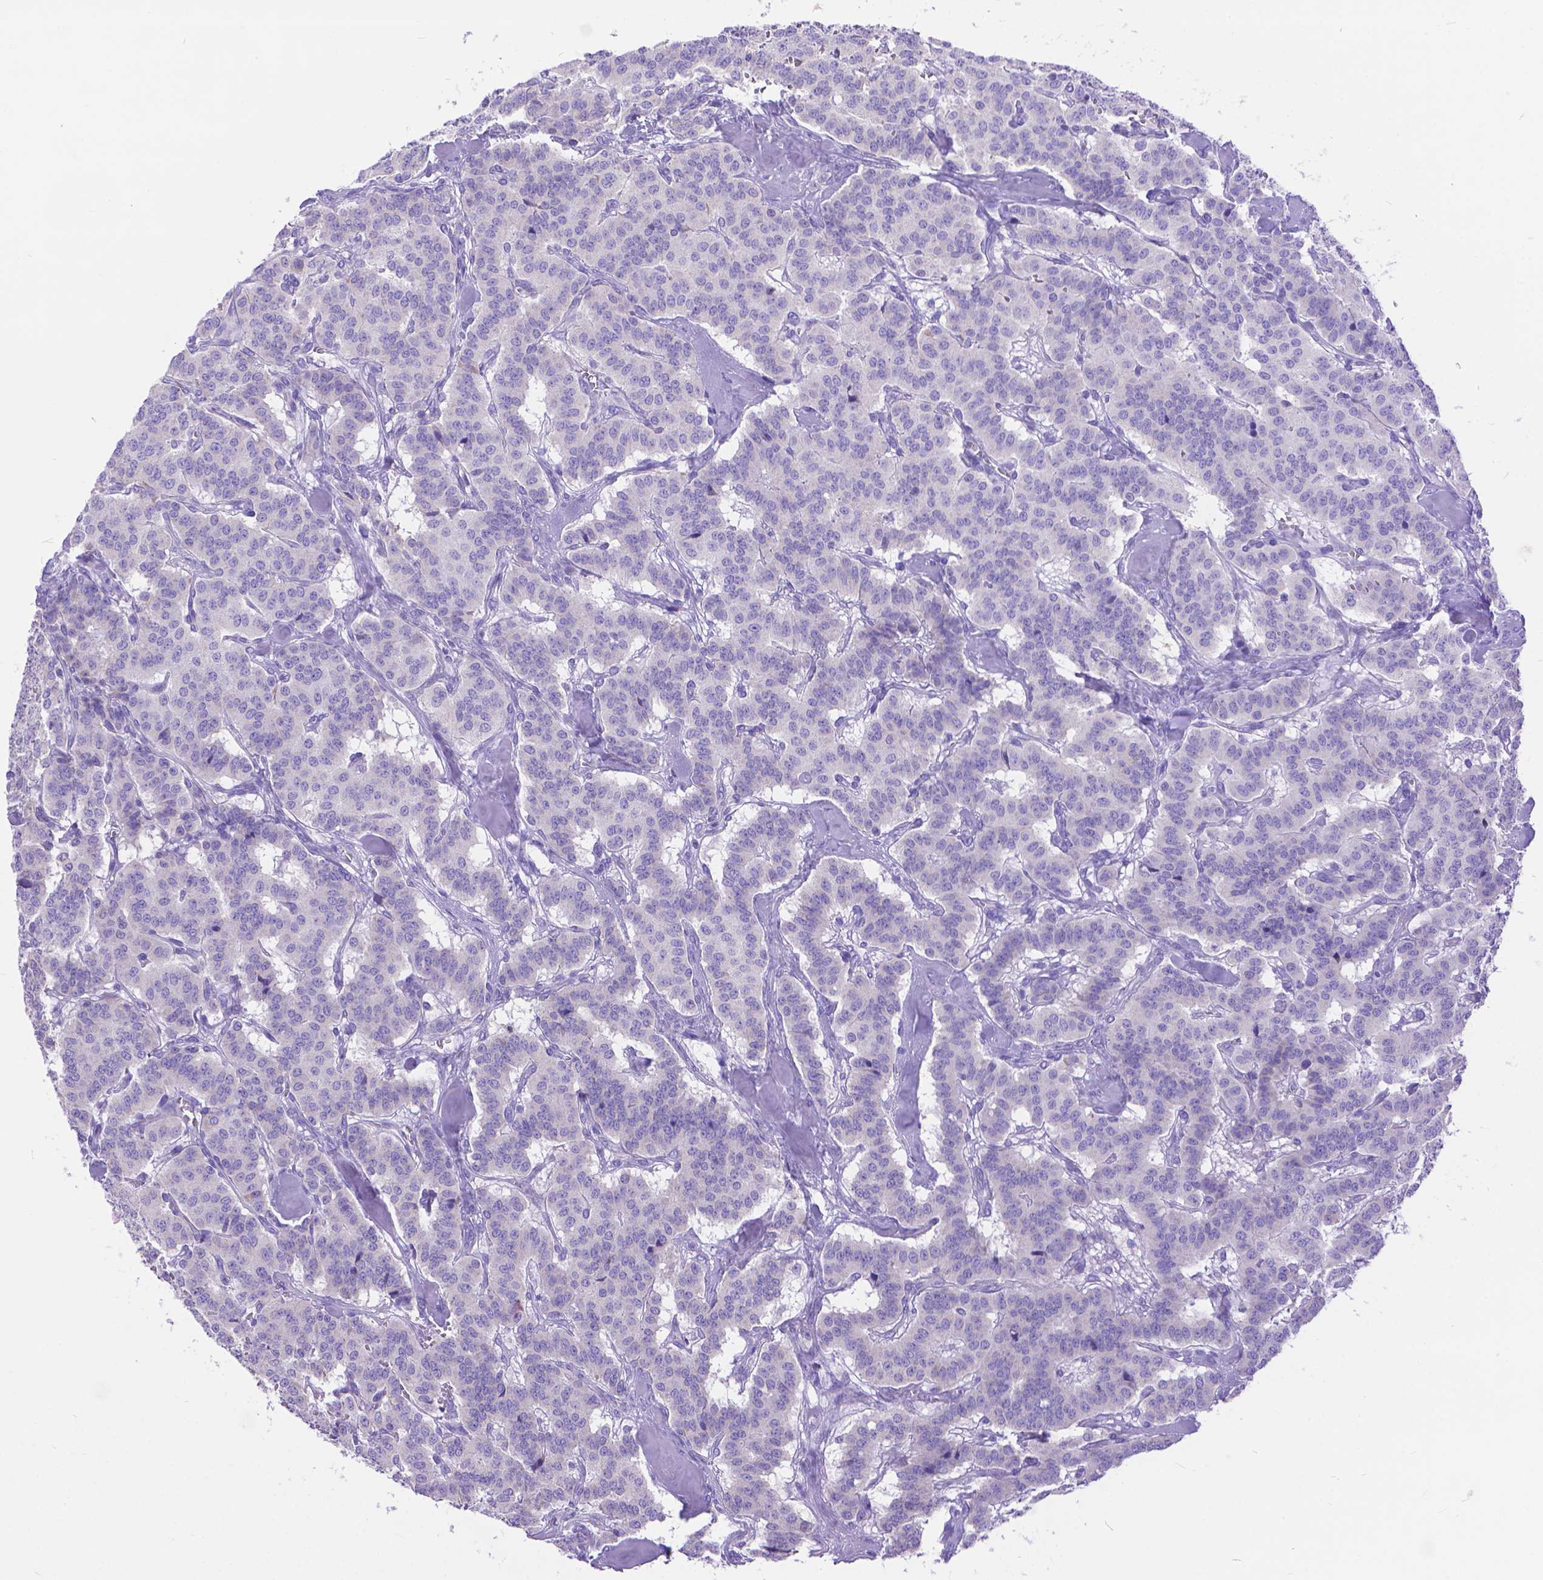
{"staining": {"intensity": "negative", "quantity": "none", "location": "none"}, "tissue": "carcinoid", "cell_type": "Tumor cells", "image_type": "cancer", "snomed": [{"axis": "morphology", "description": "Normal tissue, NOS"}, {"axis": "morphology", "description": "Carcinoid, malignant, NOS"}, {"axis": "topography", "description": "Lung"}], "caption": "An image of carcinoid (malignant) stained for a protein displays no brown staining in tumor cells. The staining was performed using DAB to visualize the protein expression in brown, while the nuclei were stained in blue with hematoxylin (Magnification: 20x).", "gene": "DHRS2", "patient": {"sex": "female", "age": 46}}